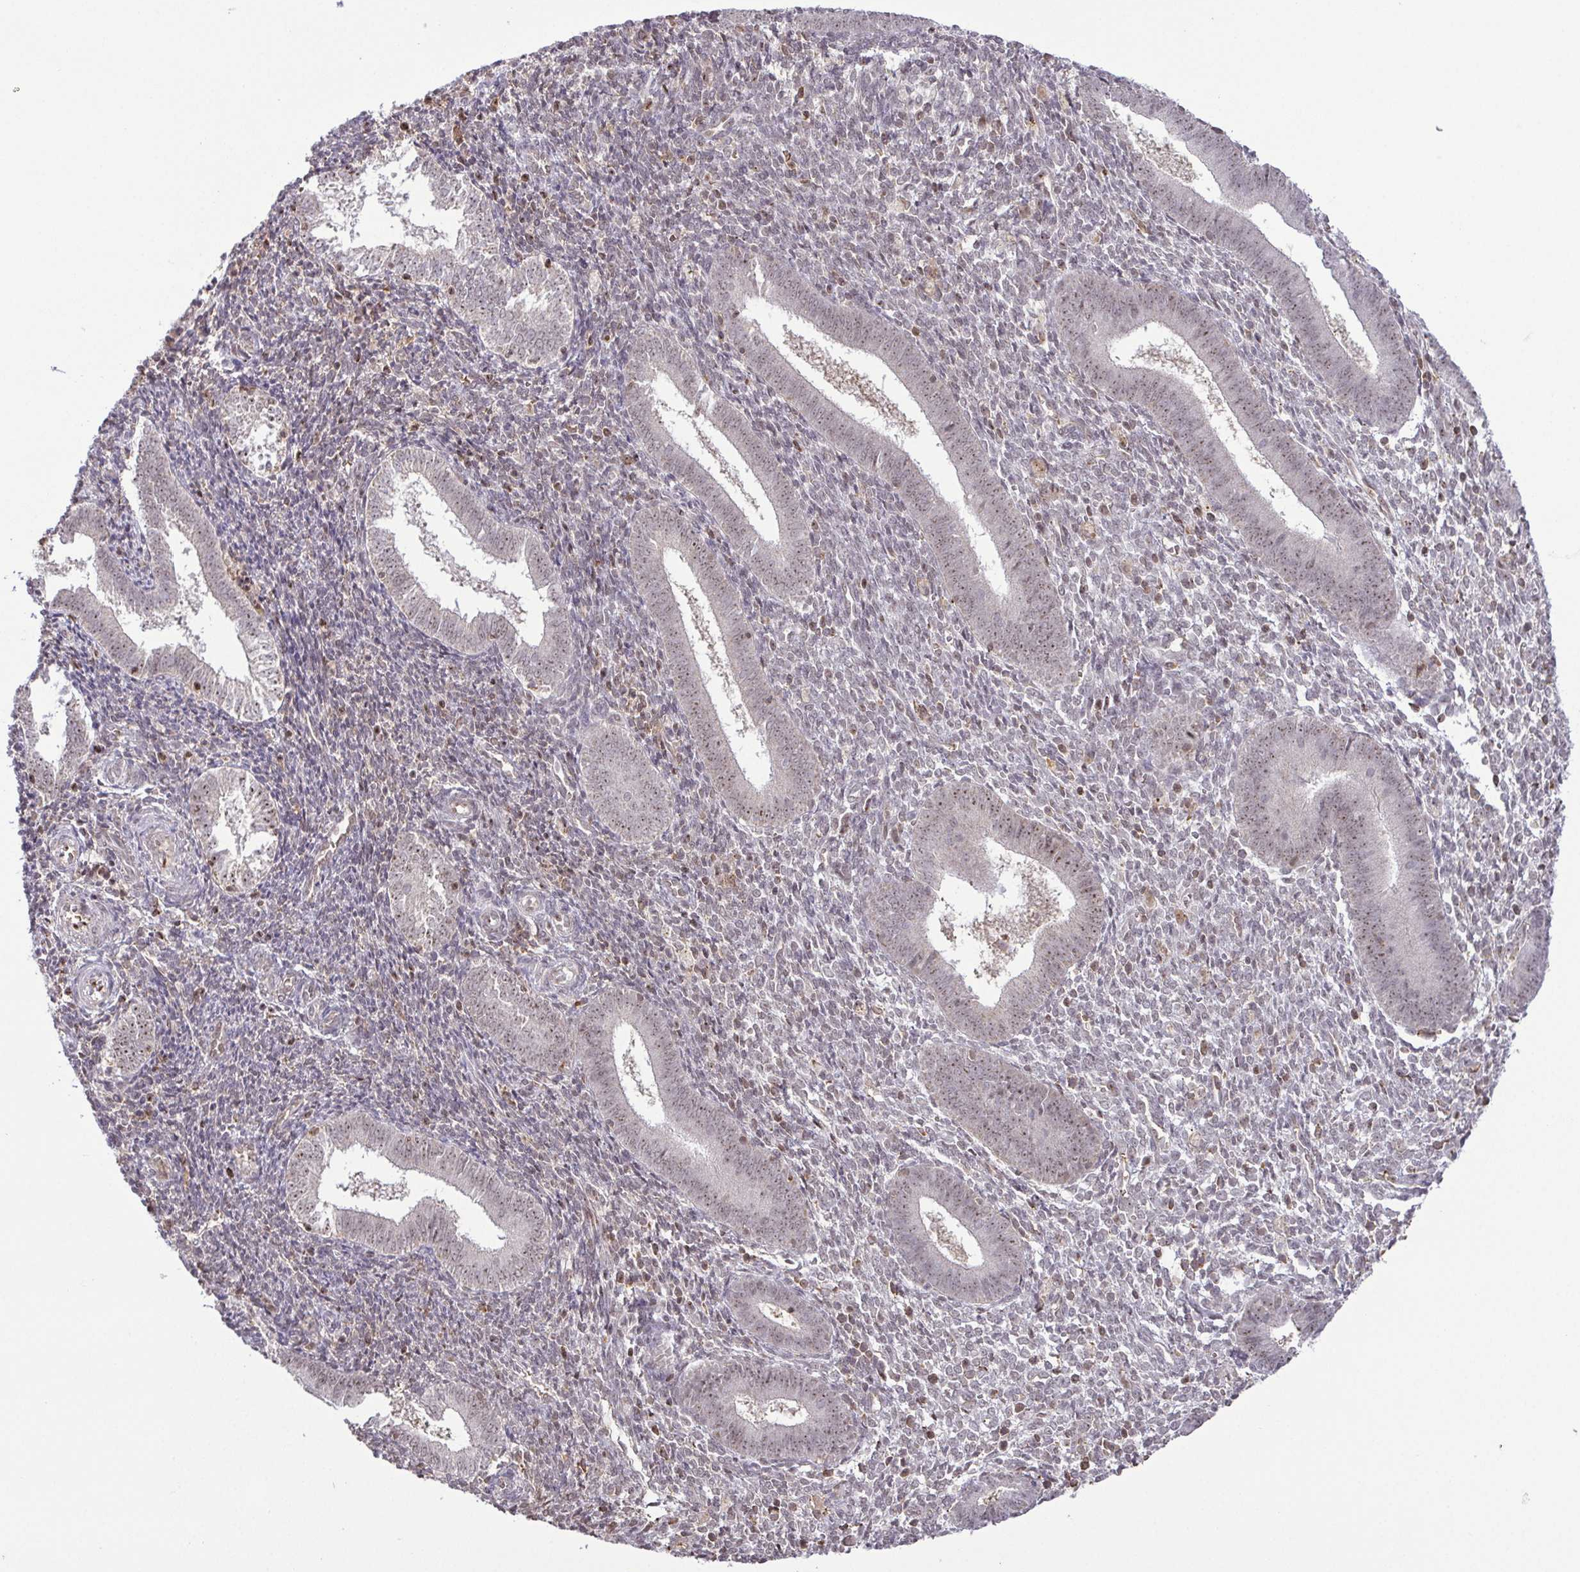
{"staining": {"intensity": "negative", "quantity": "none", "location": "none"}, "tissue": "endometrium", "cell_type": "Cells in endometrial stroma", "image_type": "normal", "snomed": [{"axis": "morphology", "description": "Normal tissue, NOS"}, {"axis": "topography", "description": "Endometrium"}], "caption": "DAB (3,3'-diaminobenzidine) immunohistochemical staining of normal human endometrium shows no significant positivity in cells in endometrial stroma. (Brightfield microscopy of DAB immunohistochemistry (IHC) at high magnification).", "gene": "RSL24D1", "patient": {"sex": "female", "age": 25}}